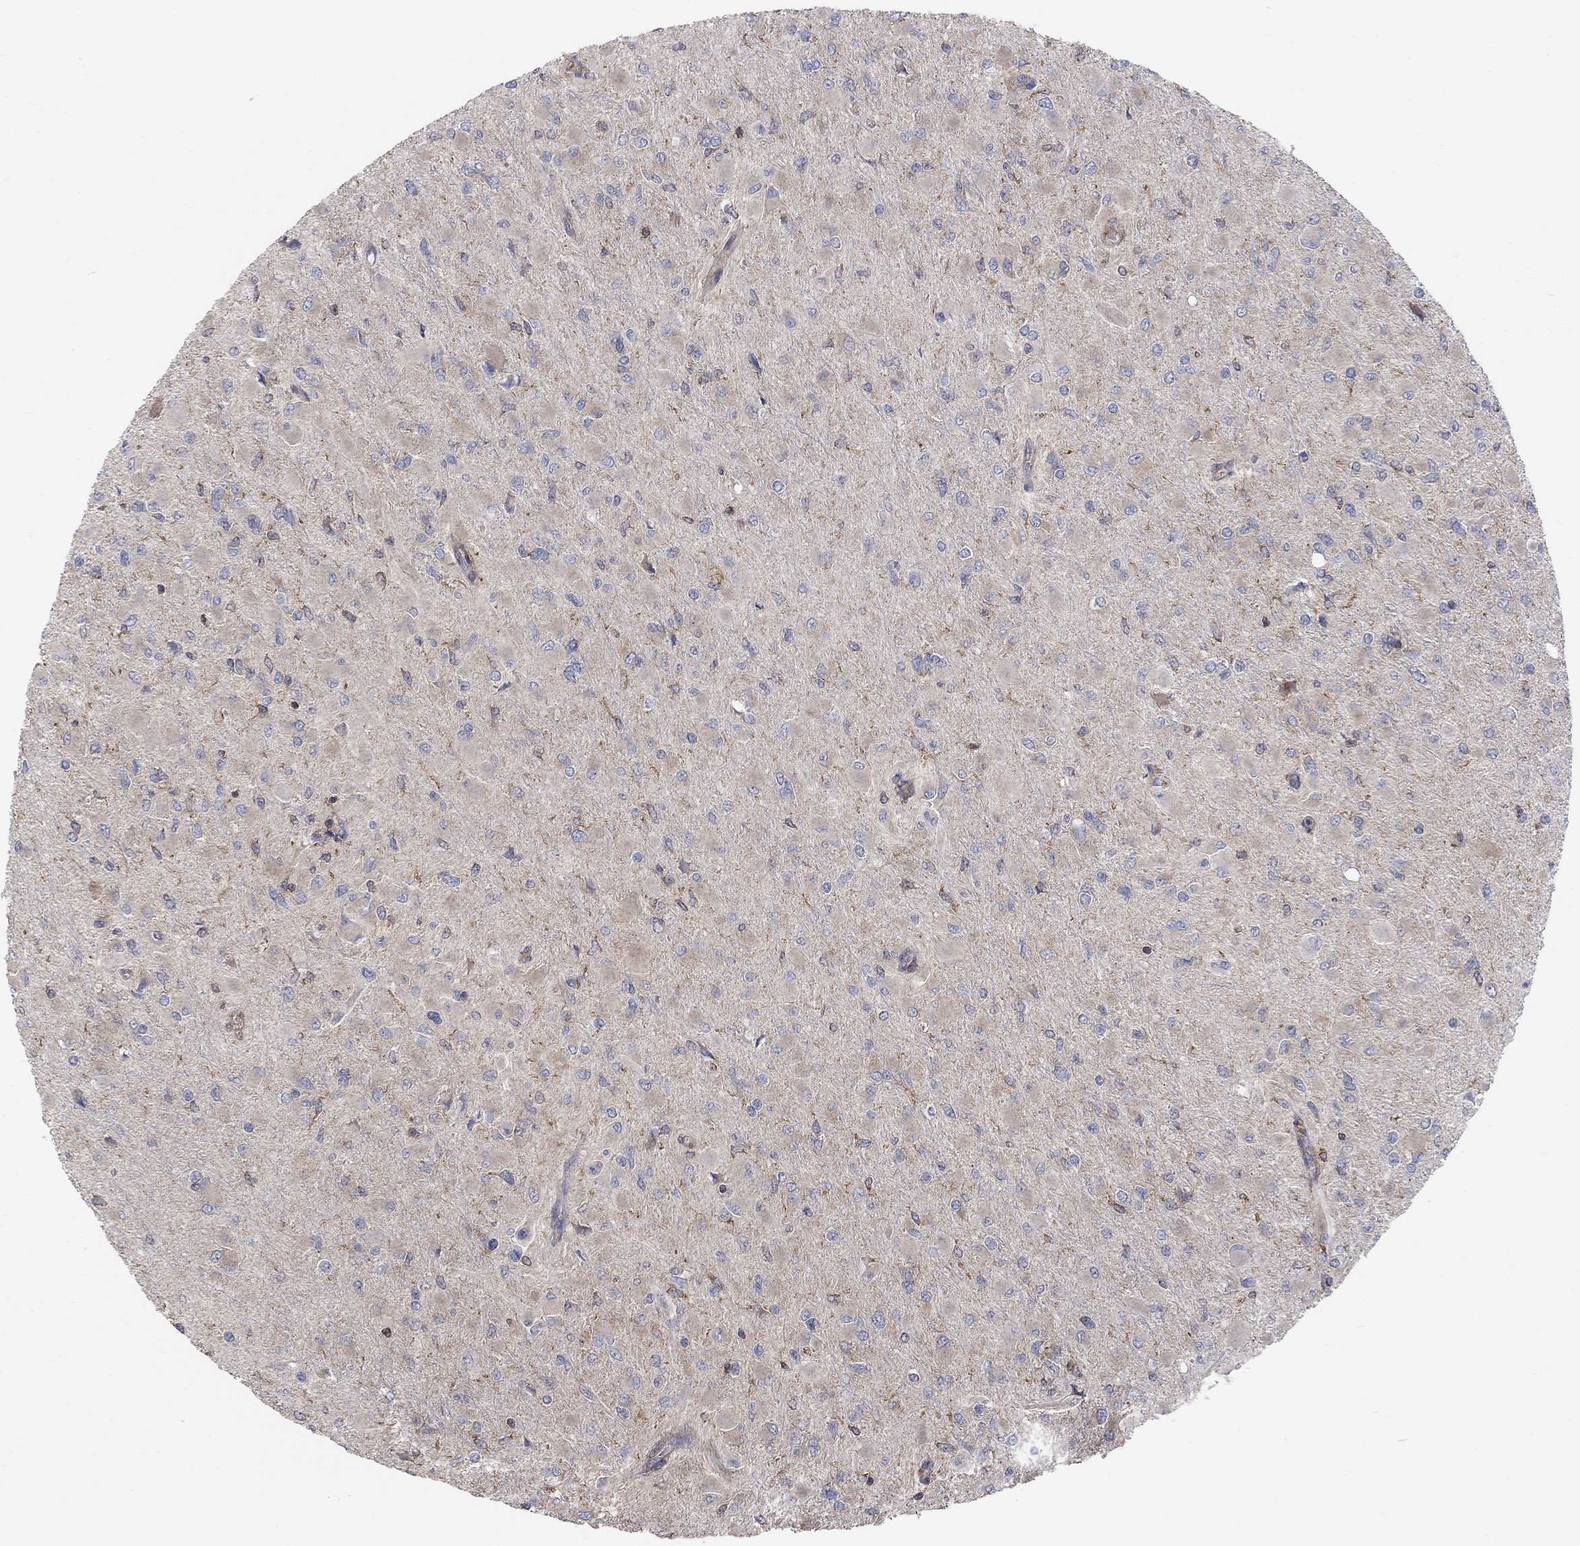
{"staining": {"intensity": "negative", "quantity": "none", "location": "none"}, "tissue": "glioma", "cell_type": "Tumor cells", "image_type": "cancer", "snomed": [{"axis": "morphology", "description": "Glioma, malignant, High grade"}, {"axis": "topography", "description": "Cerebral cortex"}], "caption": "IHC of human high-grade glioma (malignant) reveals no positivity in tumor cells.", "gene": "BLOC1S3", "patient": {"sex": "female", "age": 36}}